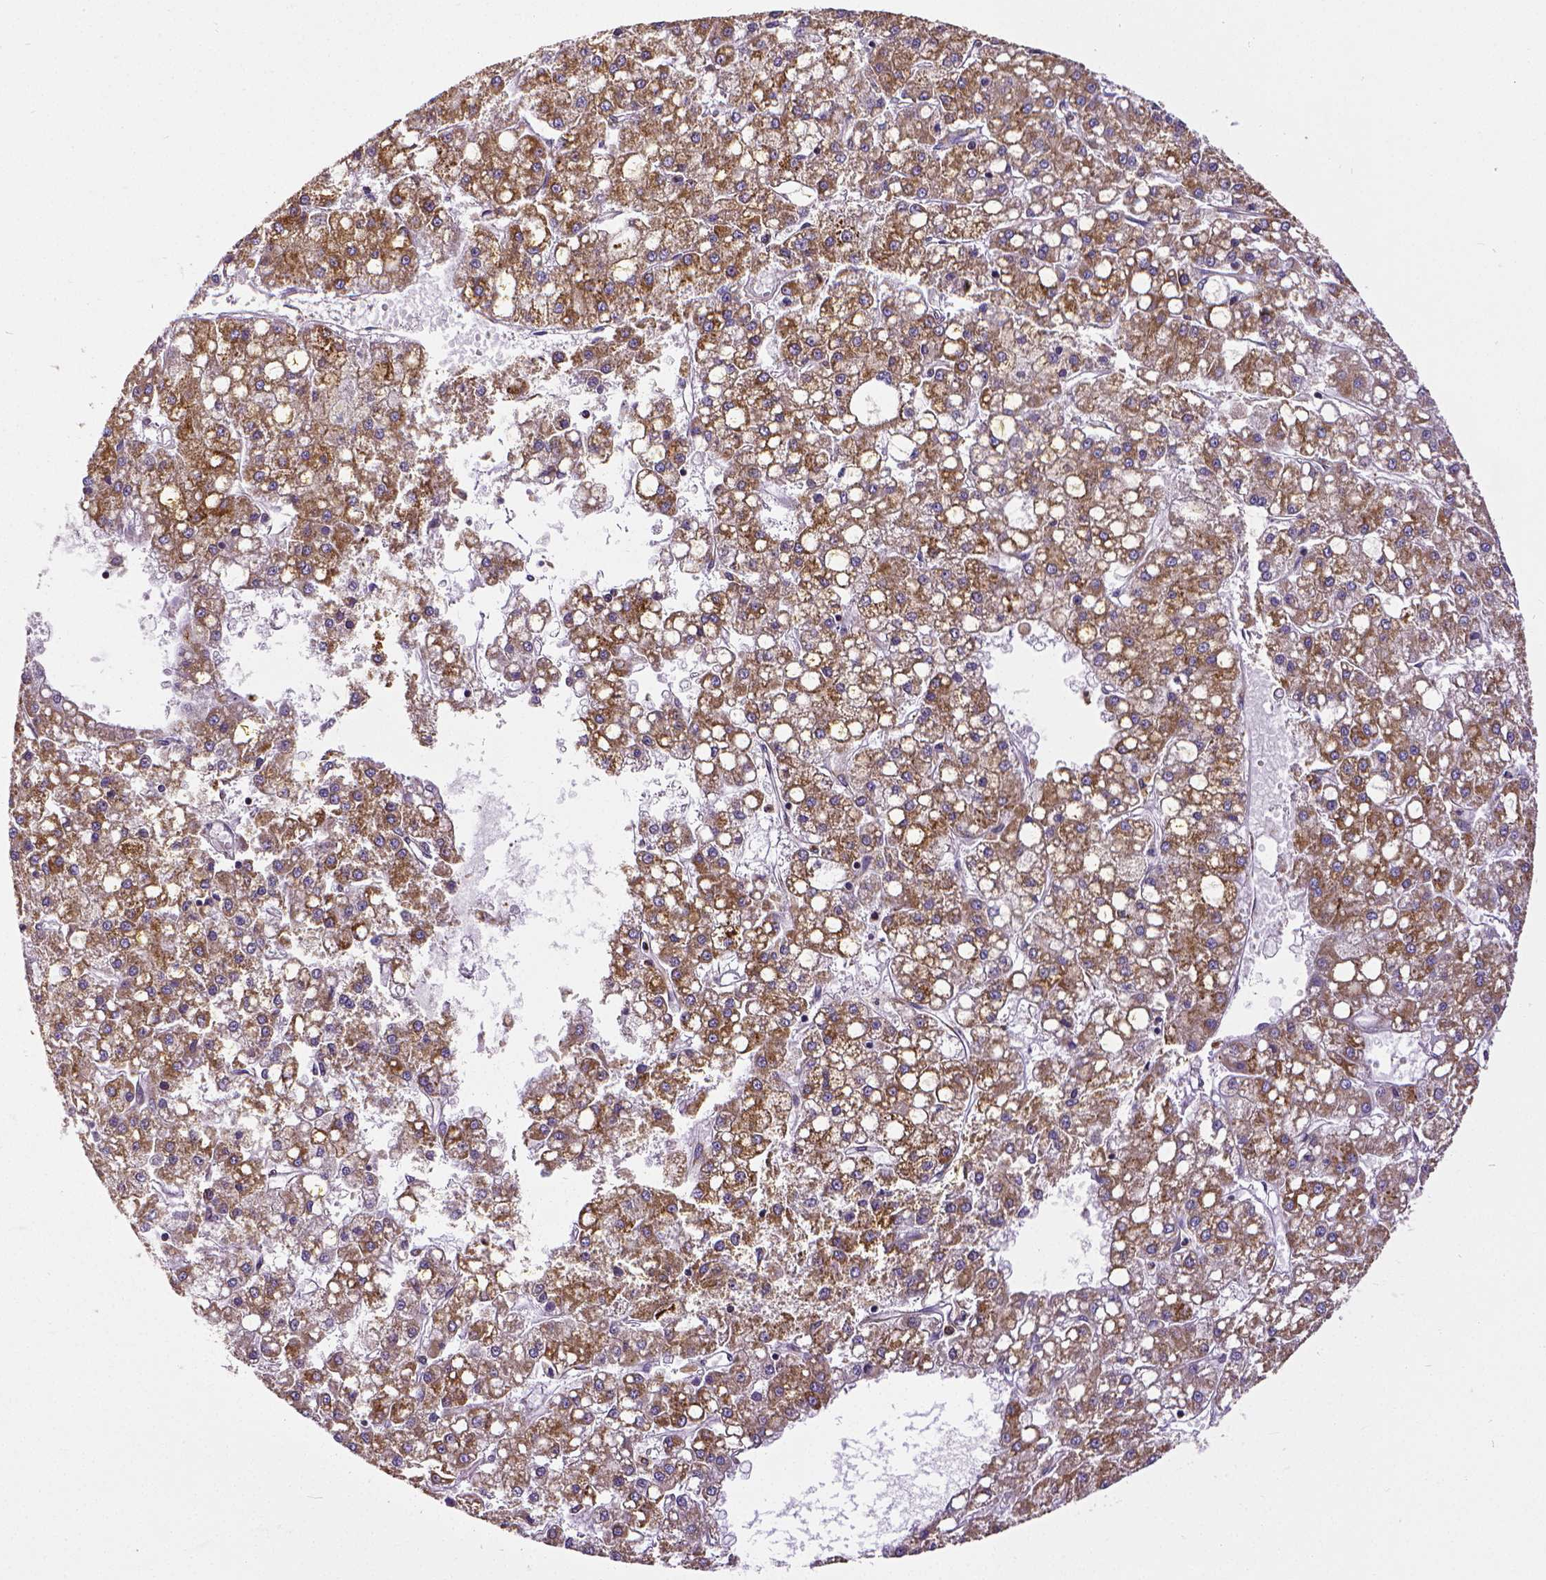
{"staining": {"intensity": "moderate", "quantity": ">75%", "location": "cytoplasmic/membranous"}, "tissue": "liver cancer", "cell_type": "Tumor cells", "image_type": "cancer", "snomed": [{"axis": "morphology", "description": "Carcinoma, Hepatocellular, NOS"}, {"axis": "topography", "description": "Liver"}], "caption": "This is a histology image of immunohistochemistry (IHC) staining of liver hepatocellular carcinoma, which shows moderate expression in the cytoplasmic/membranous of tumor cells.", "gene": "MTDH", "patient": {"sex": "male", "age": 67}}